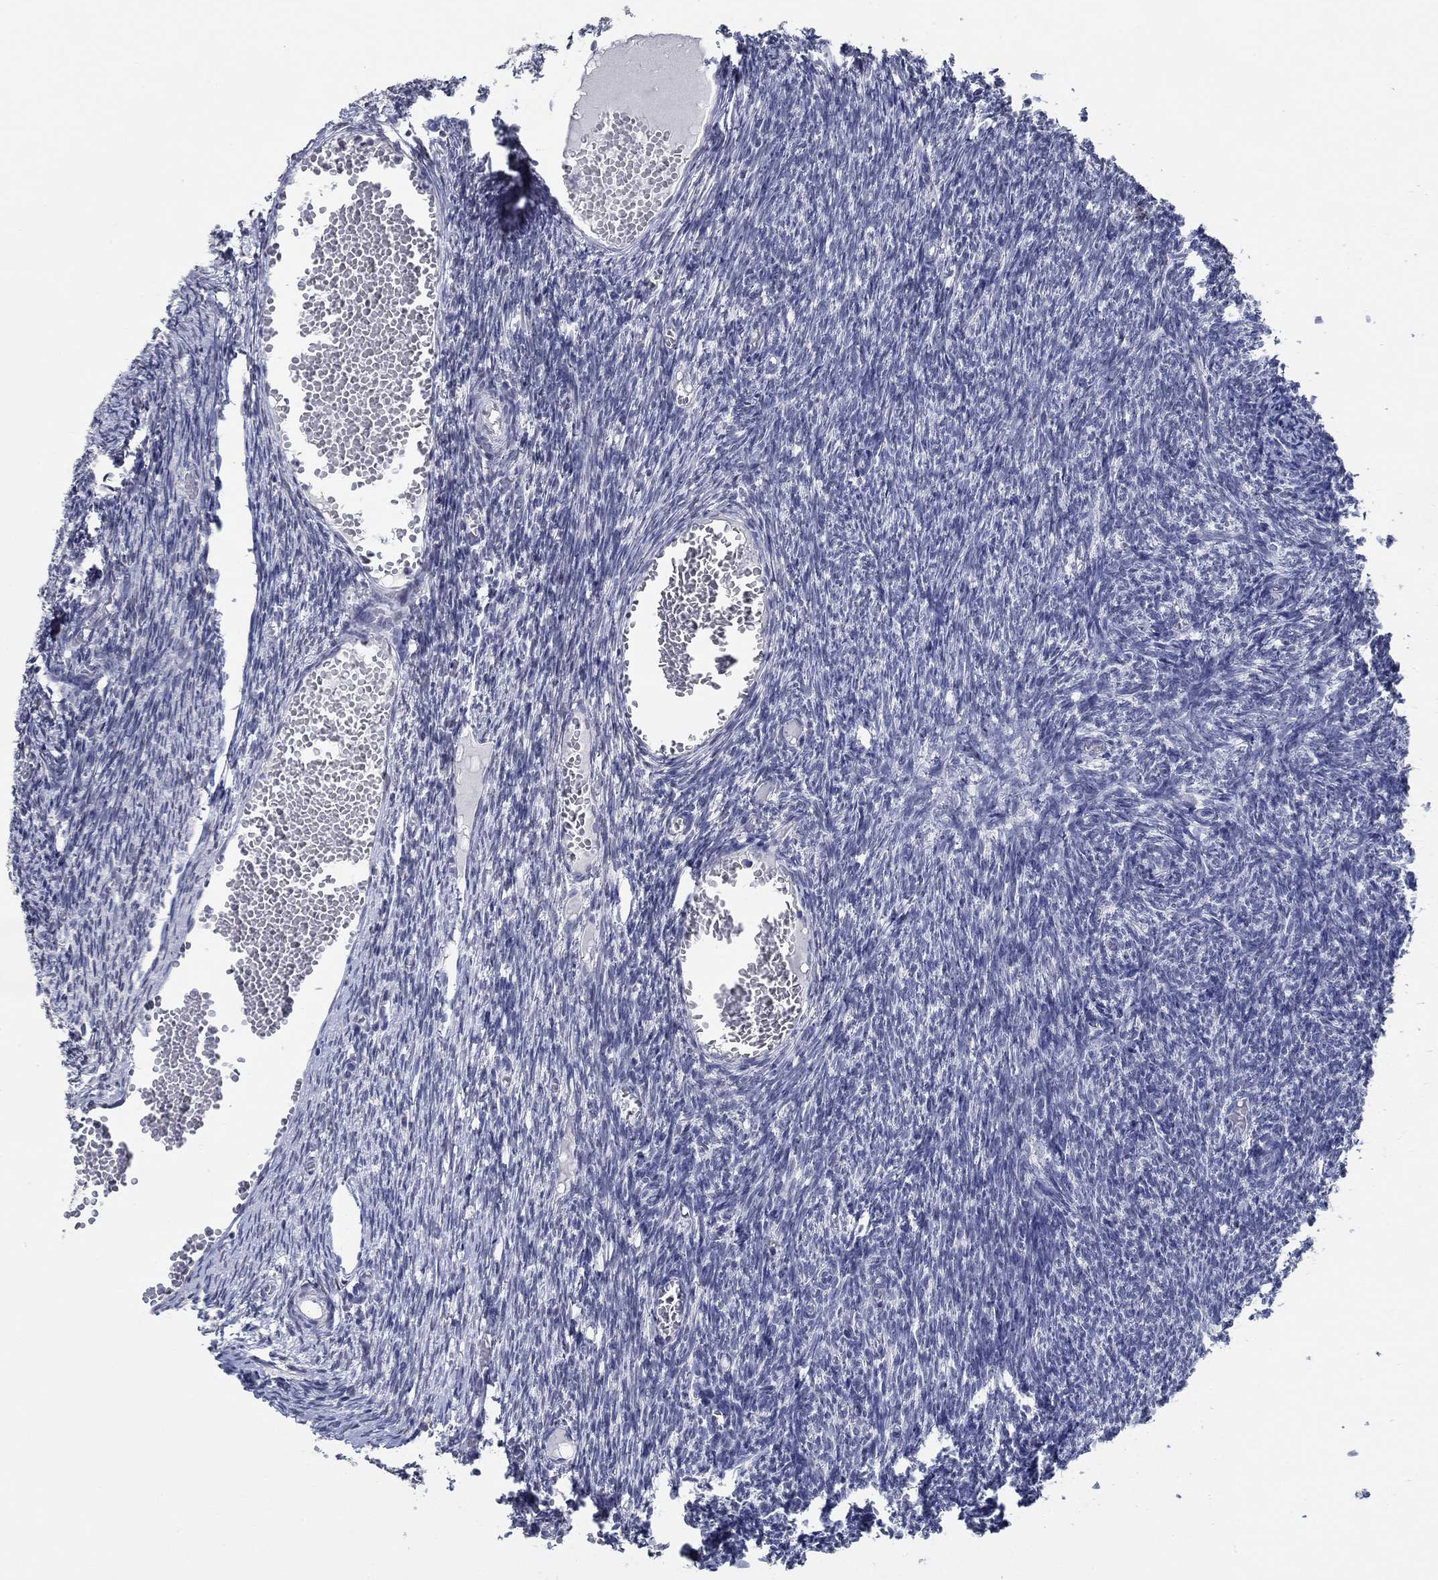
{"staining": {"intensity": "negative", "quantity": "none", "location": "none"}, "tissue": "ovary", "cell_type": "Follicle cells", "image_type": "normal", "snomed": [{"axis": "morphology", "description": "Normal tissue, NOS"}, {"axis": "topography", "description": "Ovary"}], "caption": "Human ovary stained for a protein using IHC displays no positivity in follicle cells.", "gene": "NUP155", "patient": {"sex": "female", "age": 39}}